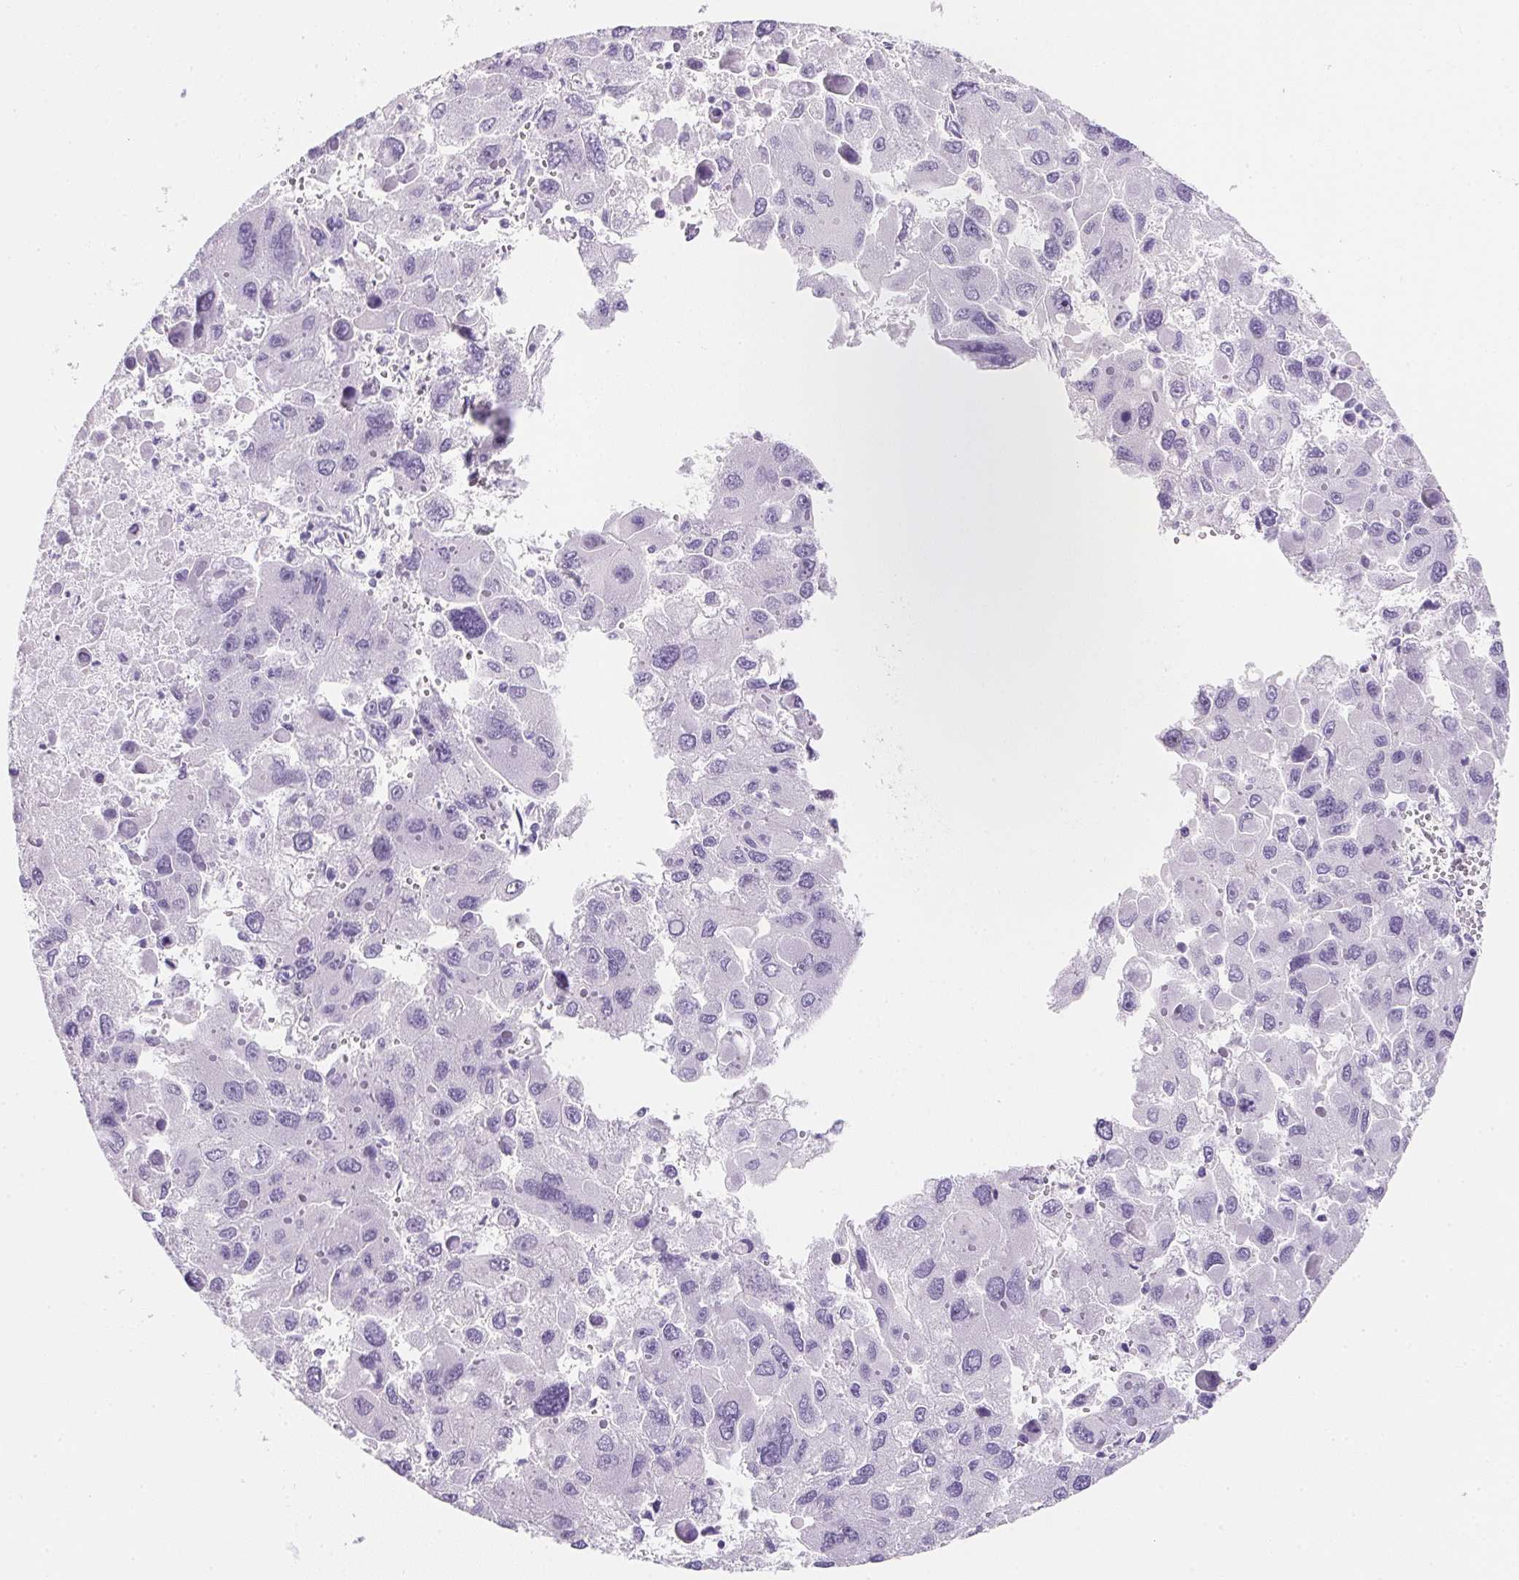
{"staining": {"intensity": "negative", "quantity": "none", "location": "none"}, "tissue": "liver cancer", "cell_type": "Tumor cells", "image_type": "cancer", "snomed": [{"axis": "morphology", "description": "Carcinoma, Hepatocellular, NOS"}, {"axis": "topography", "description": "Liver"}], "caption": "Liver cancer was stained to show a protein in brown. There is no significant positivity in tumor cells.", "gene": "AQP5", "patient": {"sex": "female", "age": 41}}